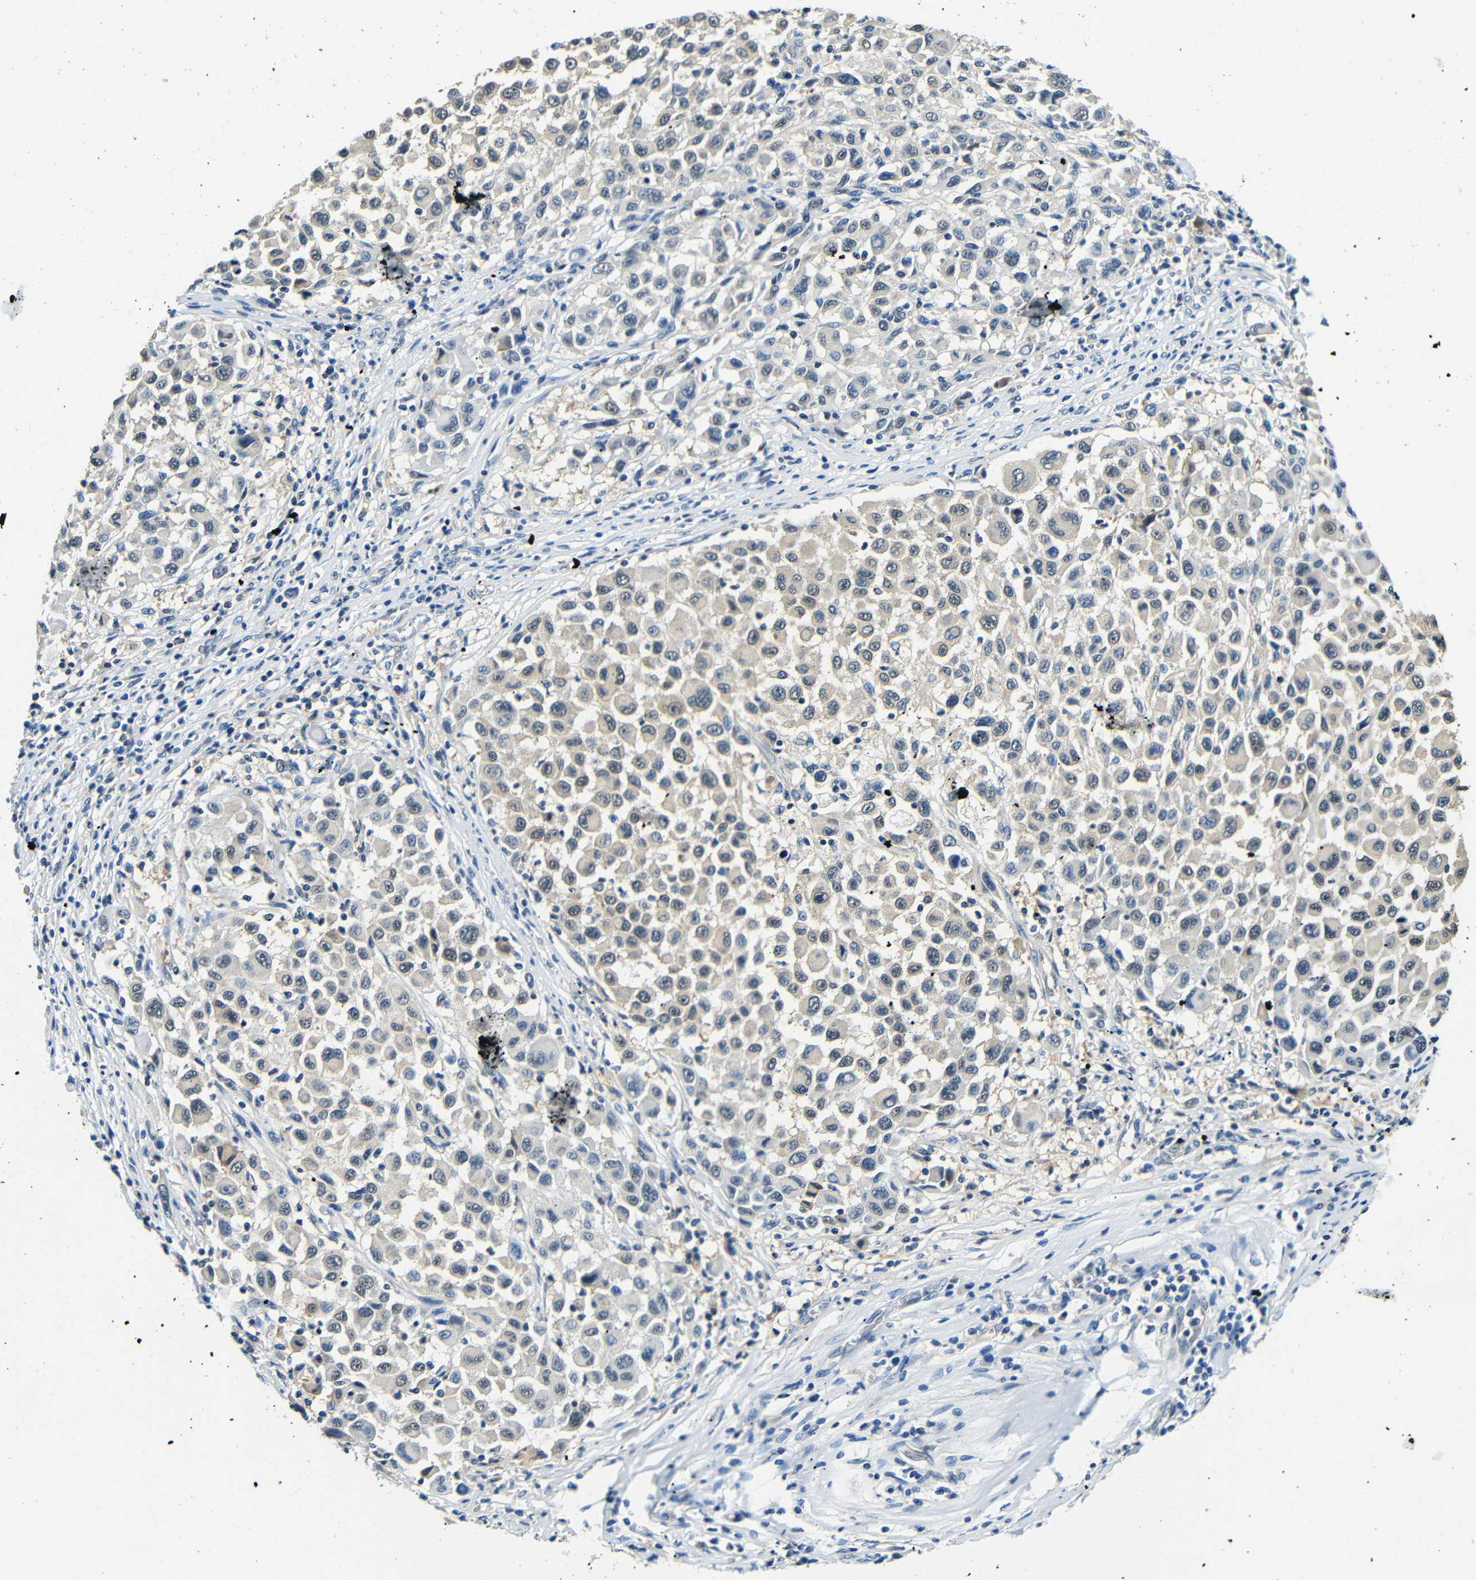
{"staining": {"intensity": "weak", "quantity": ">75%", "location": "cytoplasmic/membranous"}, "tissue": "melanoma", "cell_type": "Tumor cells", "image_type": "cancer", "snomed": [{"axis": "morphology", "description": "Malignant melanoma, Metastatic site"}, {"axis": "topography", "description": "Lymph node"}], "caption": "IHC (DAB (3,3'-diaminobenzidine)) staining of melanoma reveals weak cytoplasmic/membranous protein positivity in approximately >75% of tumor cells.", "gene": "ADAP1", "patient": {"sex": "male", "age": 61}}